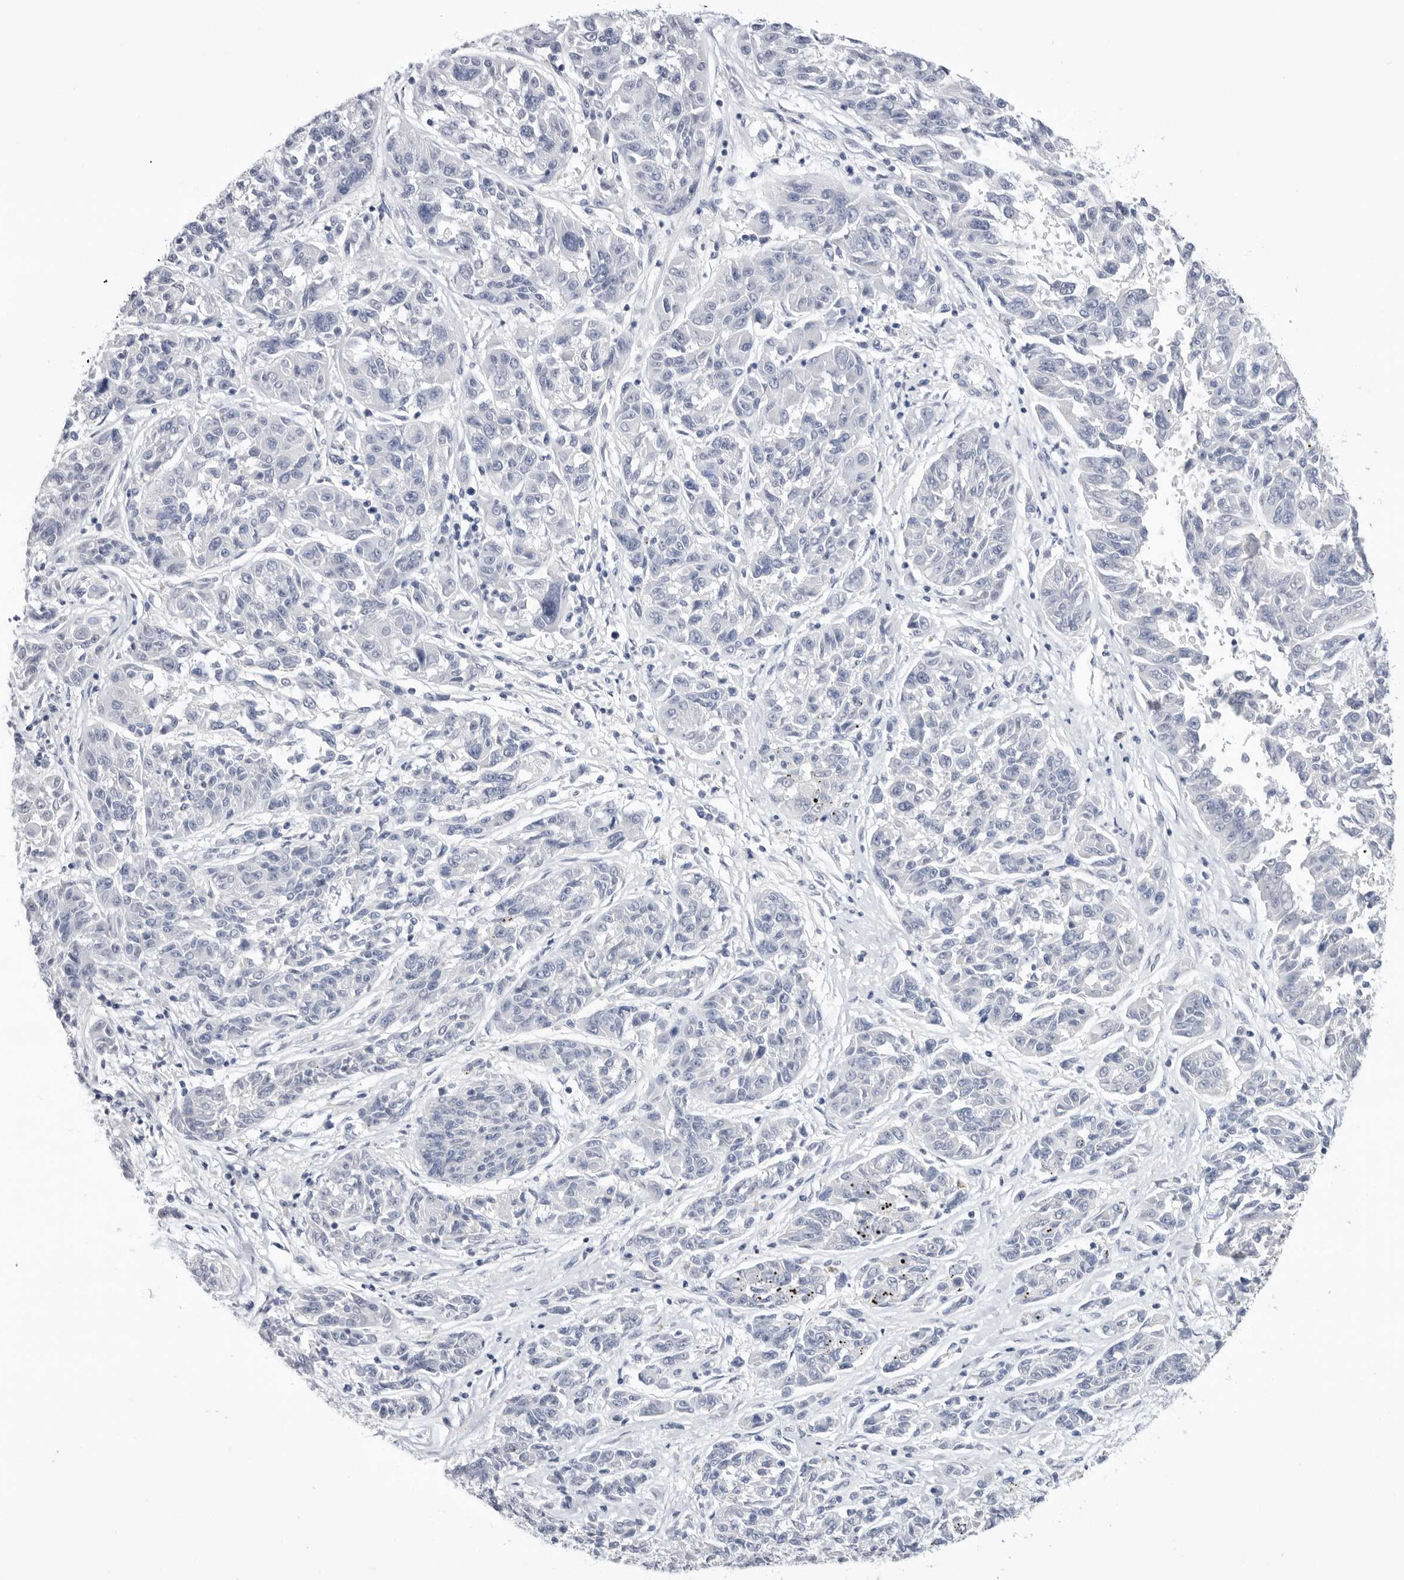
{"staining": {"intensity": "negative", "quantity": "none", "location": "none"}, "tissue": "melanoma", "cell_type": "Tumor cells", "image_type": "cancer", "snomed": [{"axis": "morphology", "description": "Malignant melanoma, NOS"}, {"axis": "topography", "description": "Skin"}], "caption": "Immunohistochemistry histopathology image of neoplastic tissue: malignant melanoma stained with DAB (3,3'-diaminobenzidine) reveals no significant protein positivity in tumor cells.", "gene": "APOA2", "patient": {"sex": "male", "age": 53}}